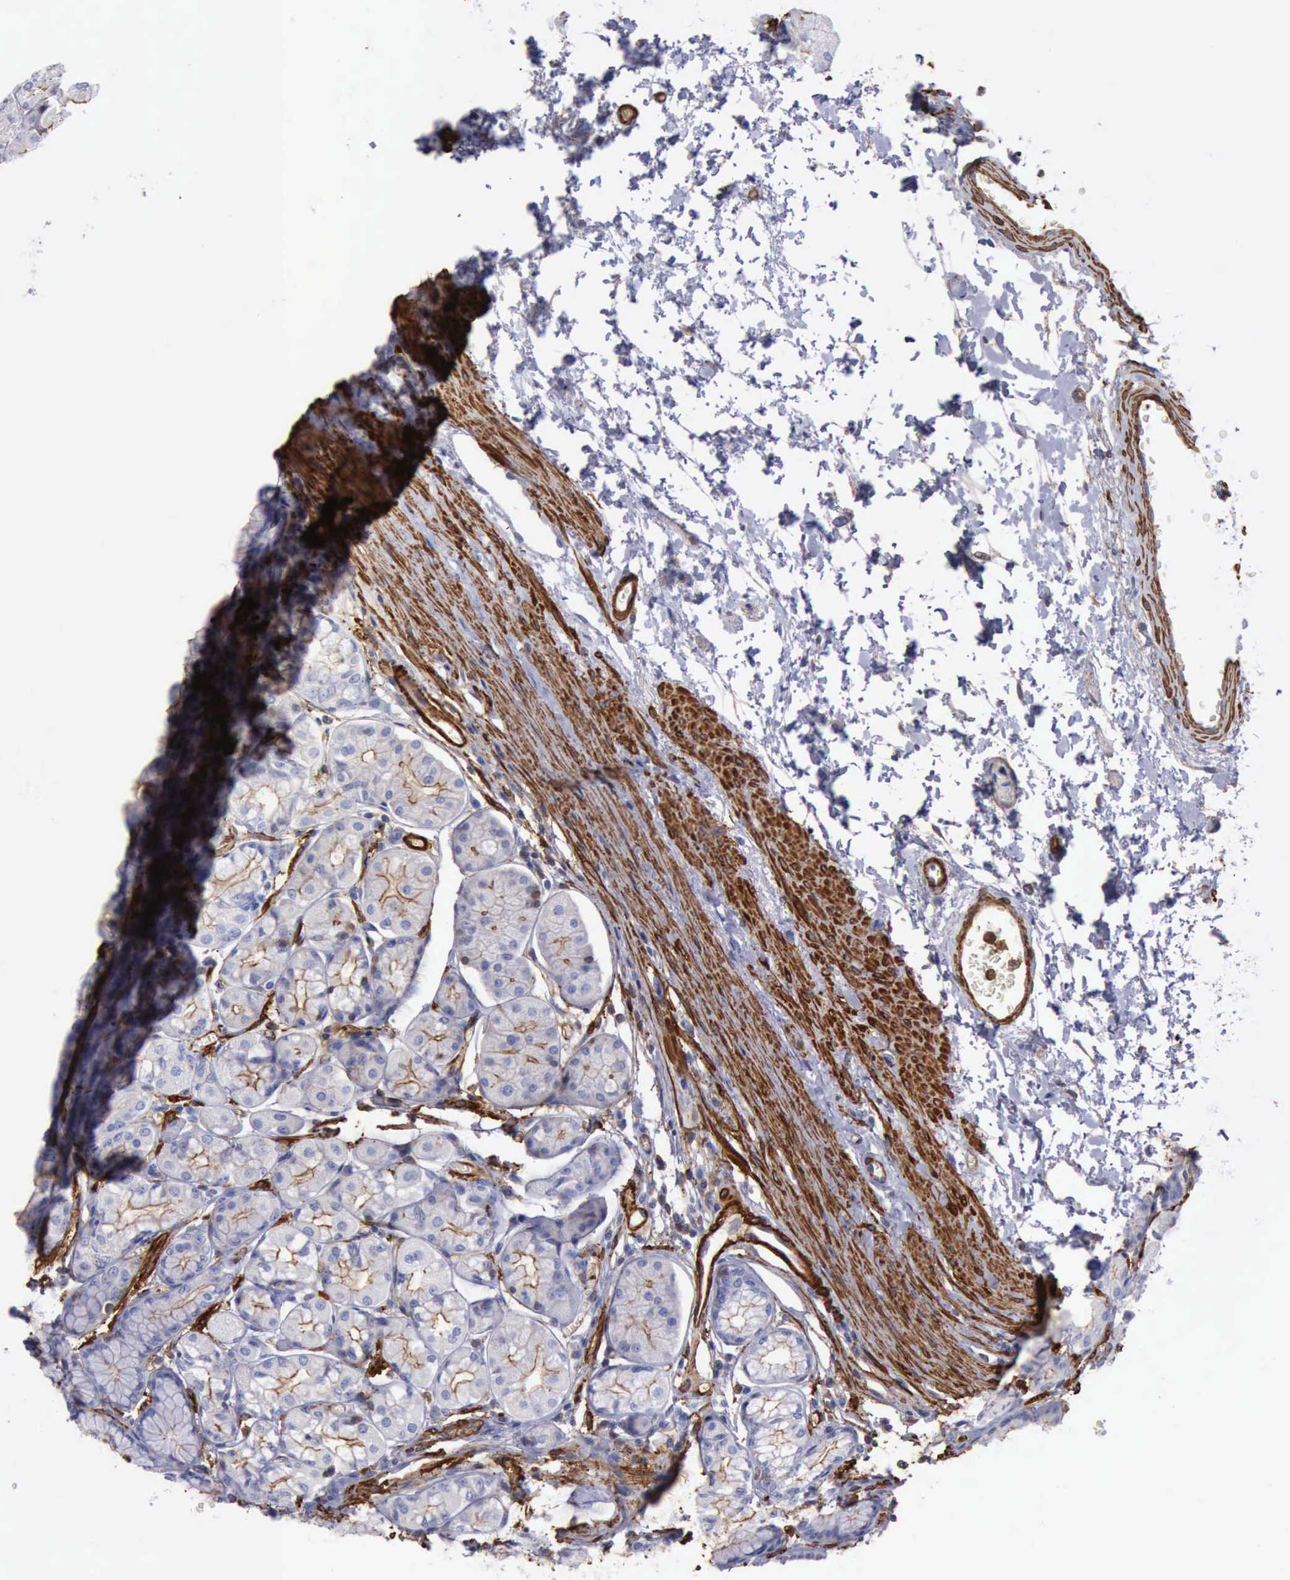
{"staining": {"intensity": "weak", "quantity": ">75%", "location": "cytoplasmic/membranous"}, "tissue": "stomach", "cell_type": "Glandular cells", "image_type": "normal", "snomed": [{"axis": "morphology", "description": "Normal tissue, NOS"}, {"axis": "topography", "description": "Stomach"}, {"axis": "topography", "description": "Stomach, lower"}], "caption": "A brown stain labels weak cytoplasmic/membranous staining of a protein in glandular cells of normal stomach. The staining was performed using DAB, with brown indicating positive protein expression. Nuclei are stained blue with hematoxylin.", "gene": "FLNA", "patient": {"sex": "male", "age": 76}}